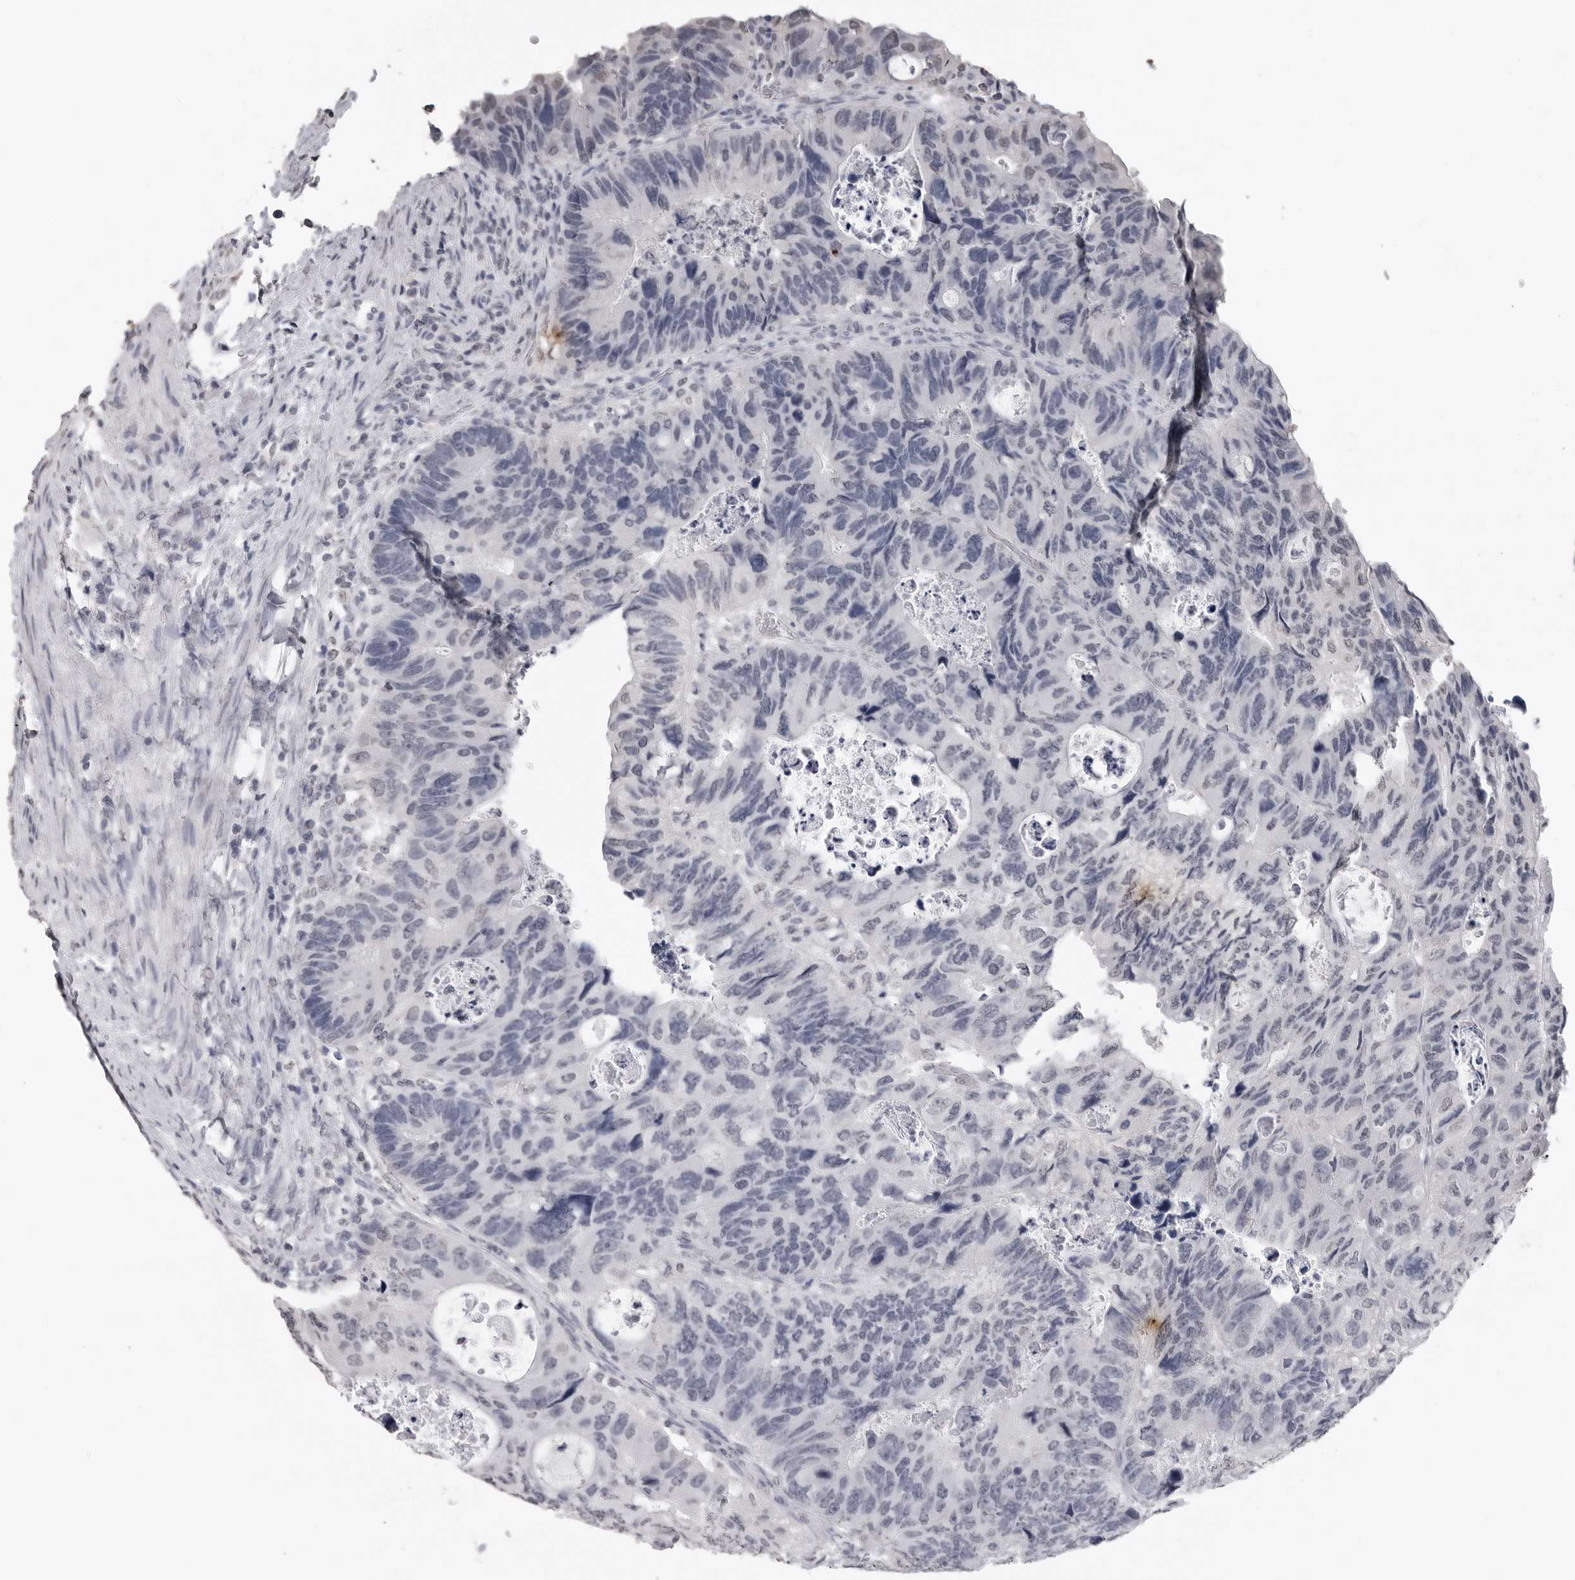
{"staining": {"intensity": "negative", "quantity": "none", "location": "none"}, "tissue": "colorectal cancer", "cell_type": "Tumor cells", "image_type": "cancer", "snomed": [{"axis": "morphology", "description": "Adenocarcinoma, NOS"}, {"axis": "topography", "description": "Rectum"}], "caption": "Tumor cells are negative for brown protein staining in colorectal adenocarcinoma. The staining was performed using DAB to visualize the protein expression in brown, while the nuclei were stained in blue with hematoxylin (Magnification: 20x).", "gene": "HEPACAM", "patient": {"sex": "male", "age": 59}}